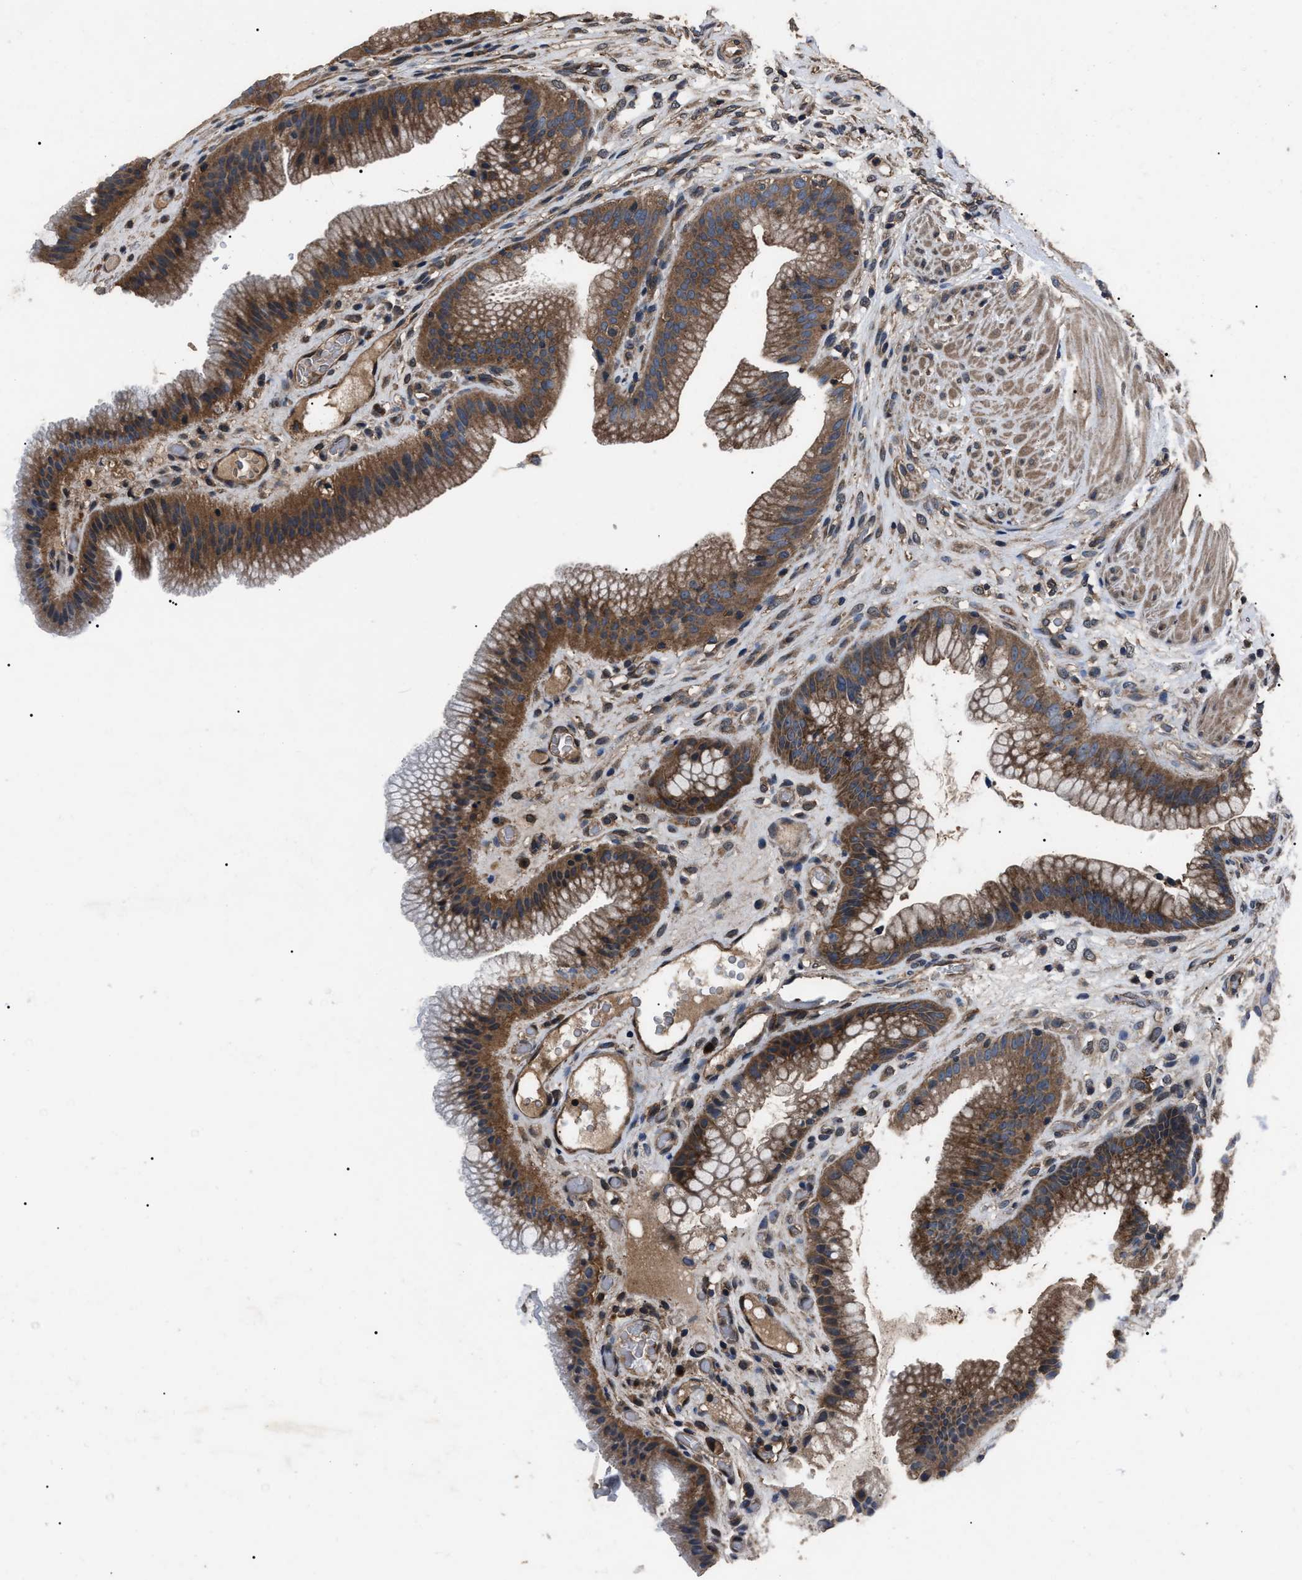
{"staining": {"intensity": "moderate", "quantity": ">75%", "location": "cytoplasmic/membranous"}, "tissue": "gallbladder", "cell_type": "Glandular cells", "image_type": "normal", "snomed": [{"axis": "morphology", "description": "Normal tissue, NOS"}, {"axis": "topography", "description": "Gallbladder"}], "caption": "IHC photomicrograph of normal gallbladder stained for a protein (brown), which displays medium levels of moderate cytoplasmic/membranous positivity in about >75% of glandular cells.", "gene": "RNF216", "patient": {"sex": "male", "age": 49}}